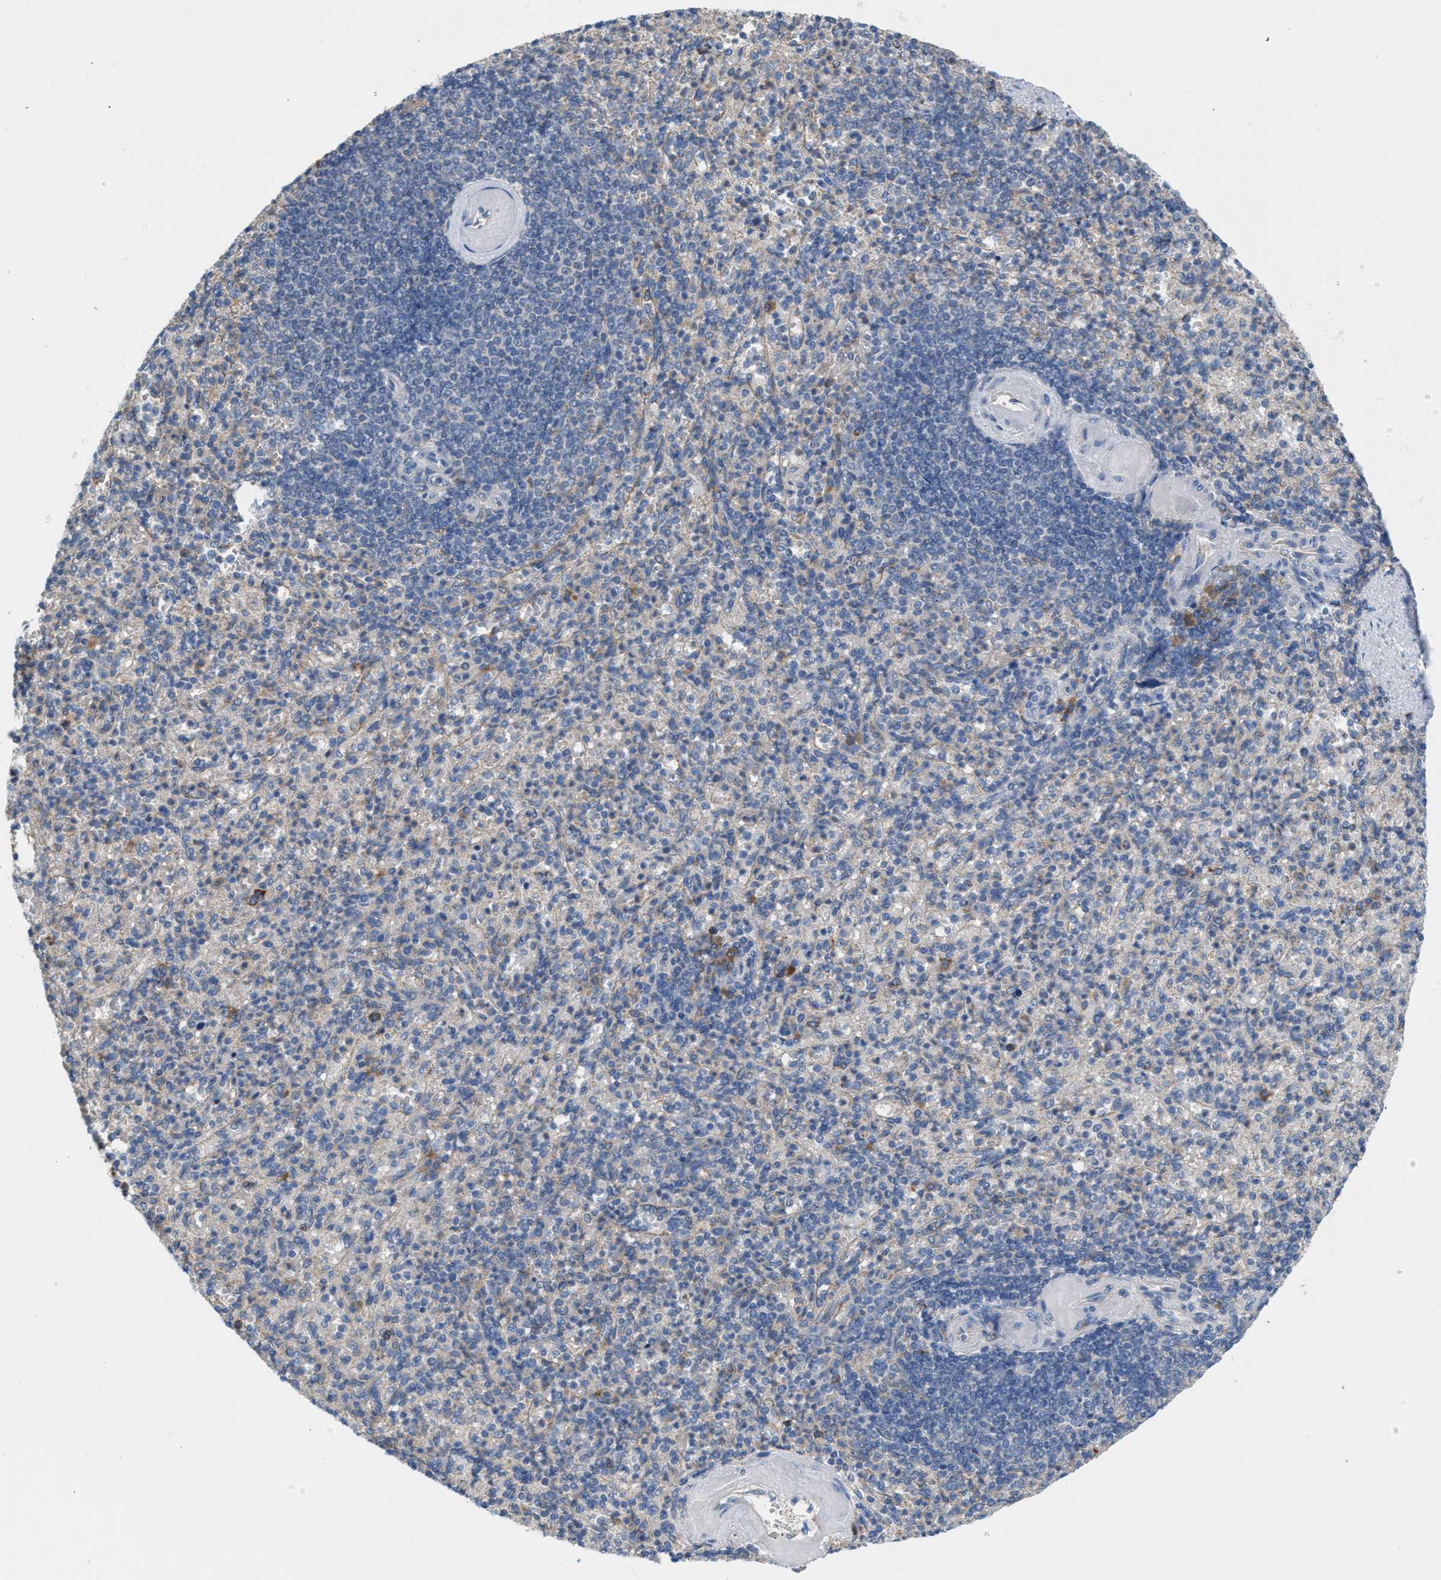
{"staining": {"intensity": "moderate", "quantity": "<25%", "location": "cytoplasmic/membranous"}, "tissue": "spleen", "cell_type": "Cells in red pulp", "image_type": "normal", "snomed": [{"axis": "morphology", "description": "Normal tissue, NOS"}, {"axis": "topography", "description": "Spleen"}], "caption": "Spleen stained with a brown dye shows moderate cytoplasmic/membranous positive positivity in approximately <25% of cells in red pulp.", "gene": "DYNC2I1", "patient": {"sex": "female", "age": 74}}